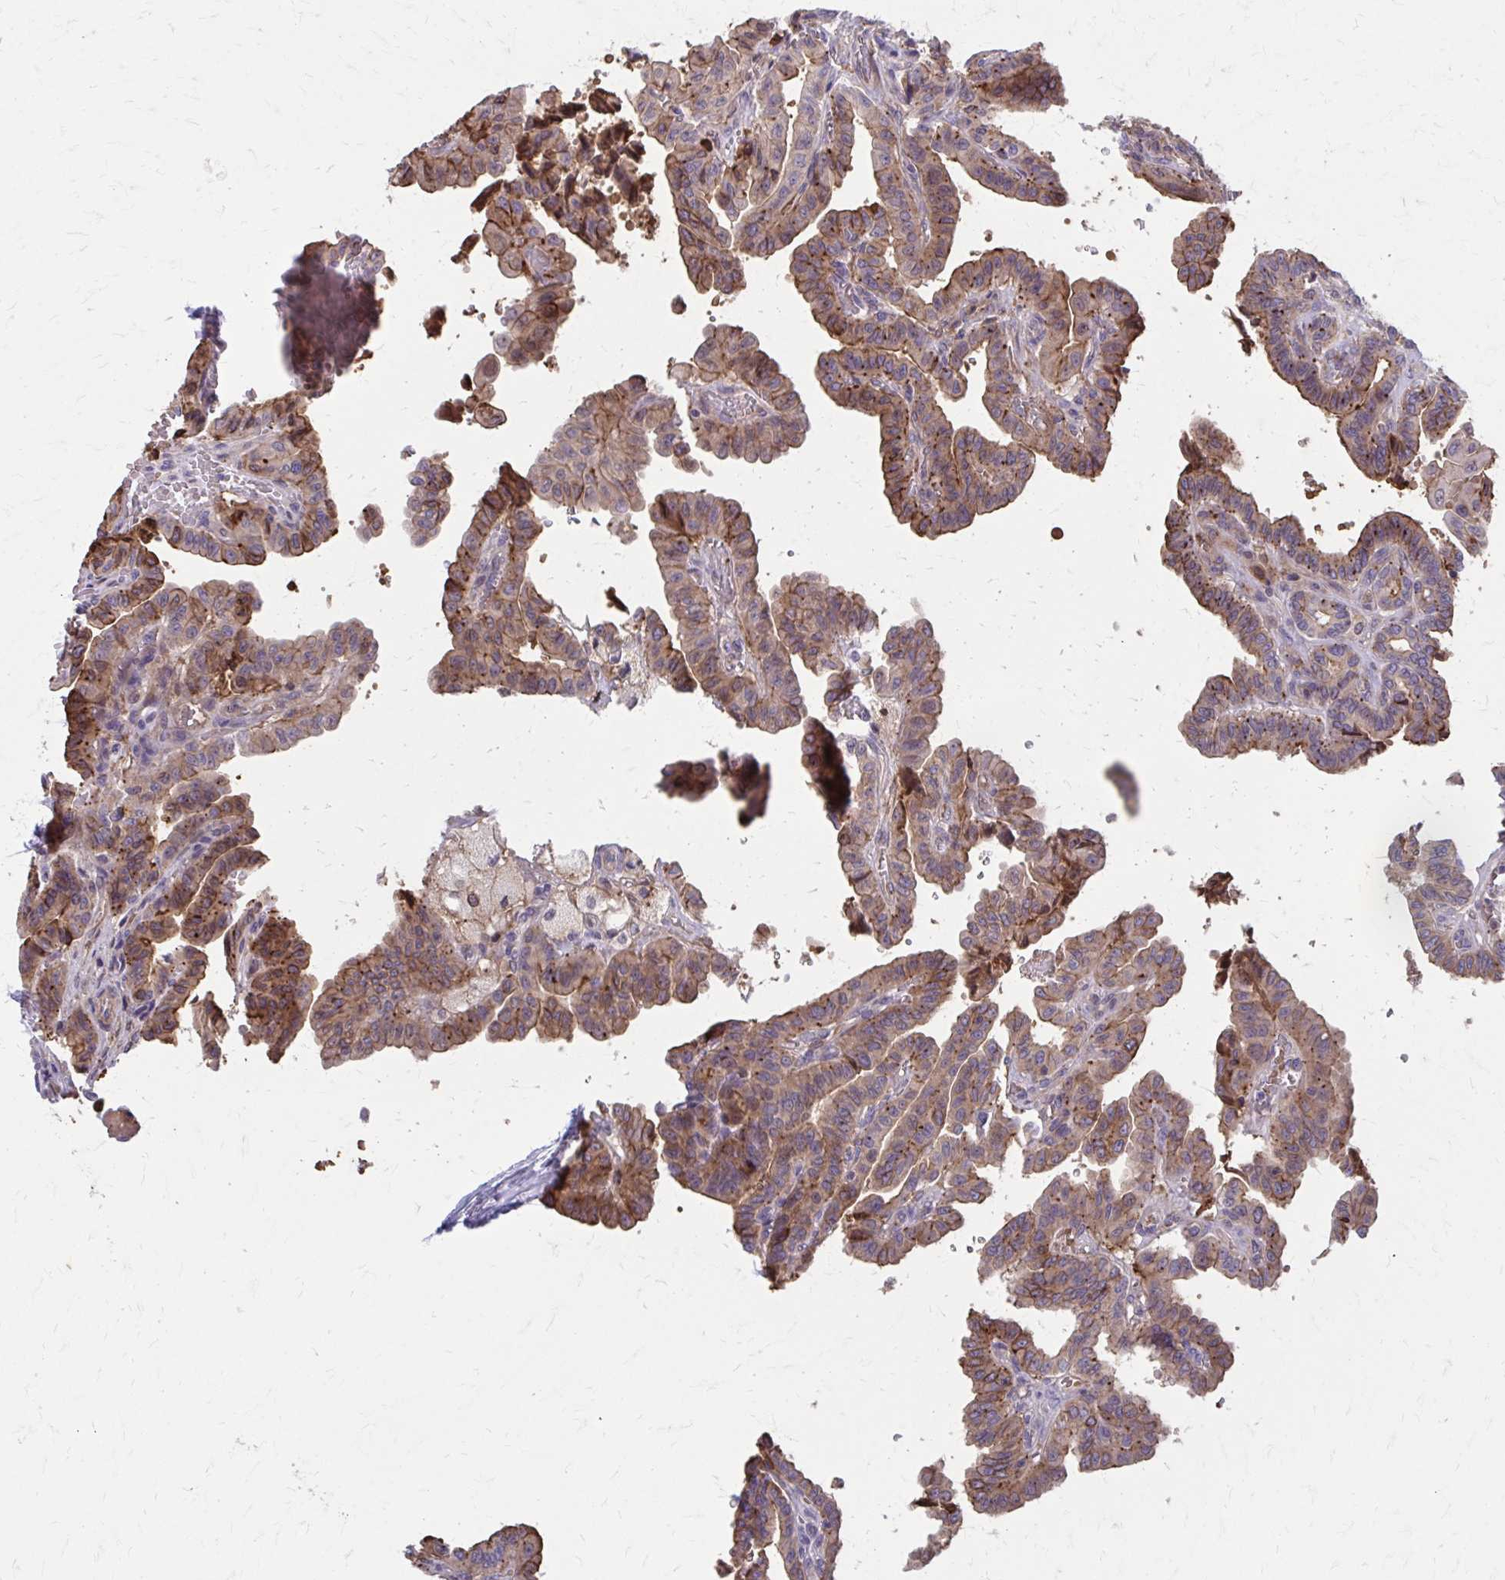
{"staining": {"intensity": "moderate", "quantity": ">75%", "location": "cytoplasmic/membranous"}, "tissue": "thyroid cancer", "cell_type": "Tumor cells", "image_type": "cancer", "snomed": [{"axis": "morphology", "description": "Papillary adenocarcinoma, NOS"}, {"axis": "topography", "description": "Thyroid gland"}], "caption": "High-magnification brightfield microscopy of thyroid cancer (papillary adenocarcinoma) stained with DAB (3,3'-diaminobenzidine) (brown) and counterstained with hematoxylin (blue). tumor cells exhibit moderate cytoplasmic/membranous positivity is appreciated in about>75% of cells. (DAB IHC with brightfield microscopy, high magnification).", "gene": "MMP14", "patient": {"sex": "male", "age": 87}}